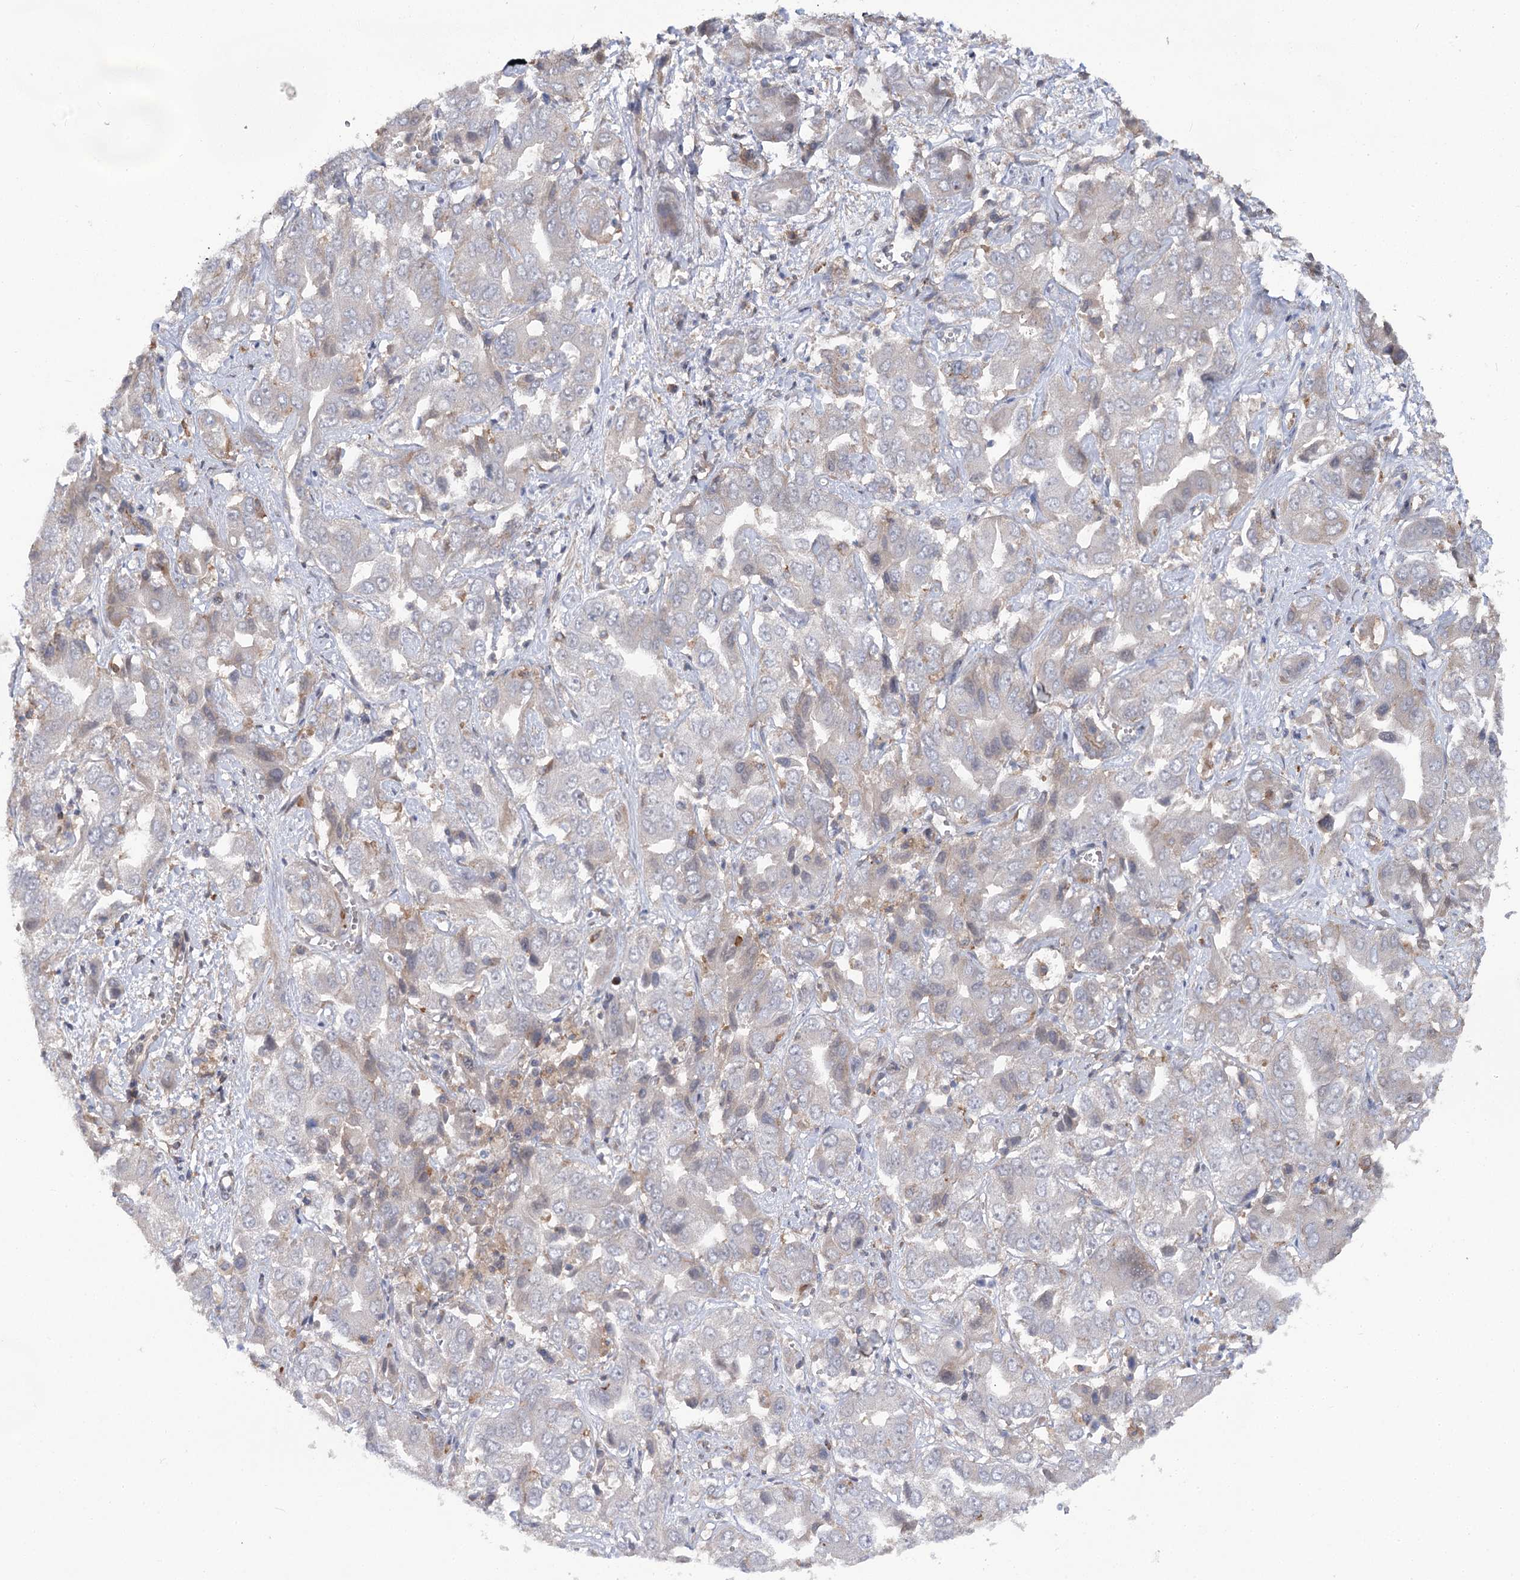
{"staining": {"intensity": "negative", "quantity": "none", "location": "none"}, "tissue": "liver cancer", "cell_type": "Tumor cells", "image_type": "cancer", "snomed": [{"axis": "morphology", "description": "Cholangiocarcinoma"}, {"axis": "topography", "description": "Liver"}], "caption": "Protein analysis of cholangiocarcinoma (liver) demonstrates no significant expression in tumor cells. (IHC, brightfield microscopy, high magnification).", "gene": "STX6", "patient": {"sex": "female", "age": 52}}